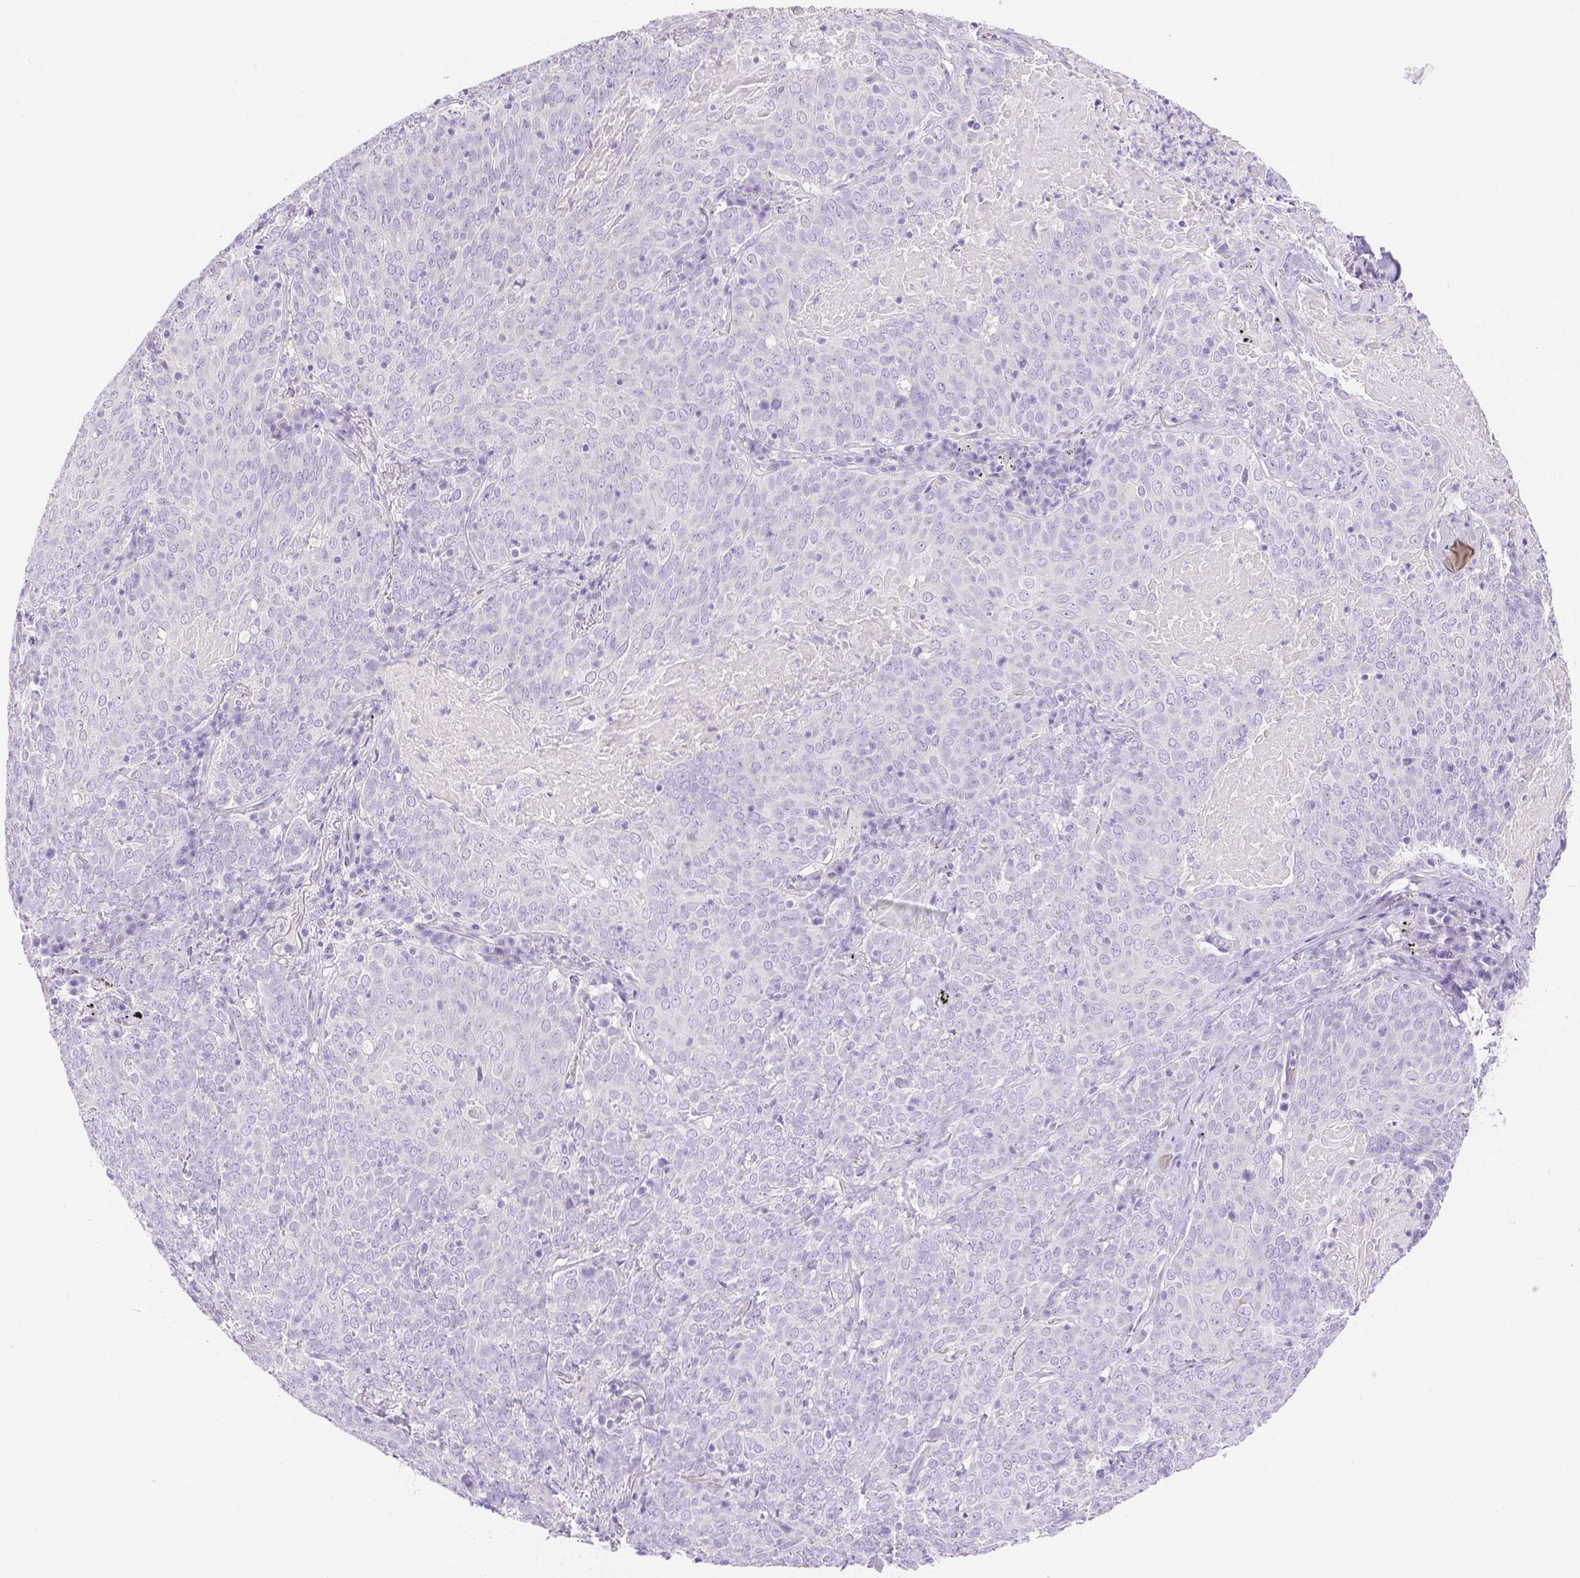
{"staining": {"intensity": "negative", "quantity": "none", "location": "none"}, "tissue": "lung cancer", "cell_type": "Tumor cells", "image_type": "cancer", "snomed": [{"axis": "morphology", "description": "Squamous cell carcinoma, NOS"}, {"axis": "topography", "description": "Lung"}], "caption": "High power microscopy photomicrograph of an immunohistochemistry histopathology image of lung cancer, revealing no significant expression in tumor cells.", "gene": "SLC27A5", "patient": {"sex": "male", "age": 82}}